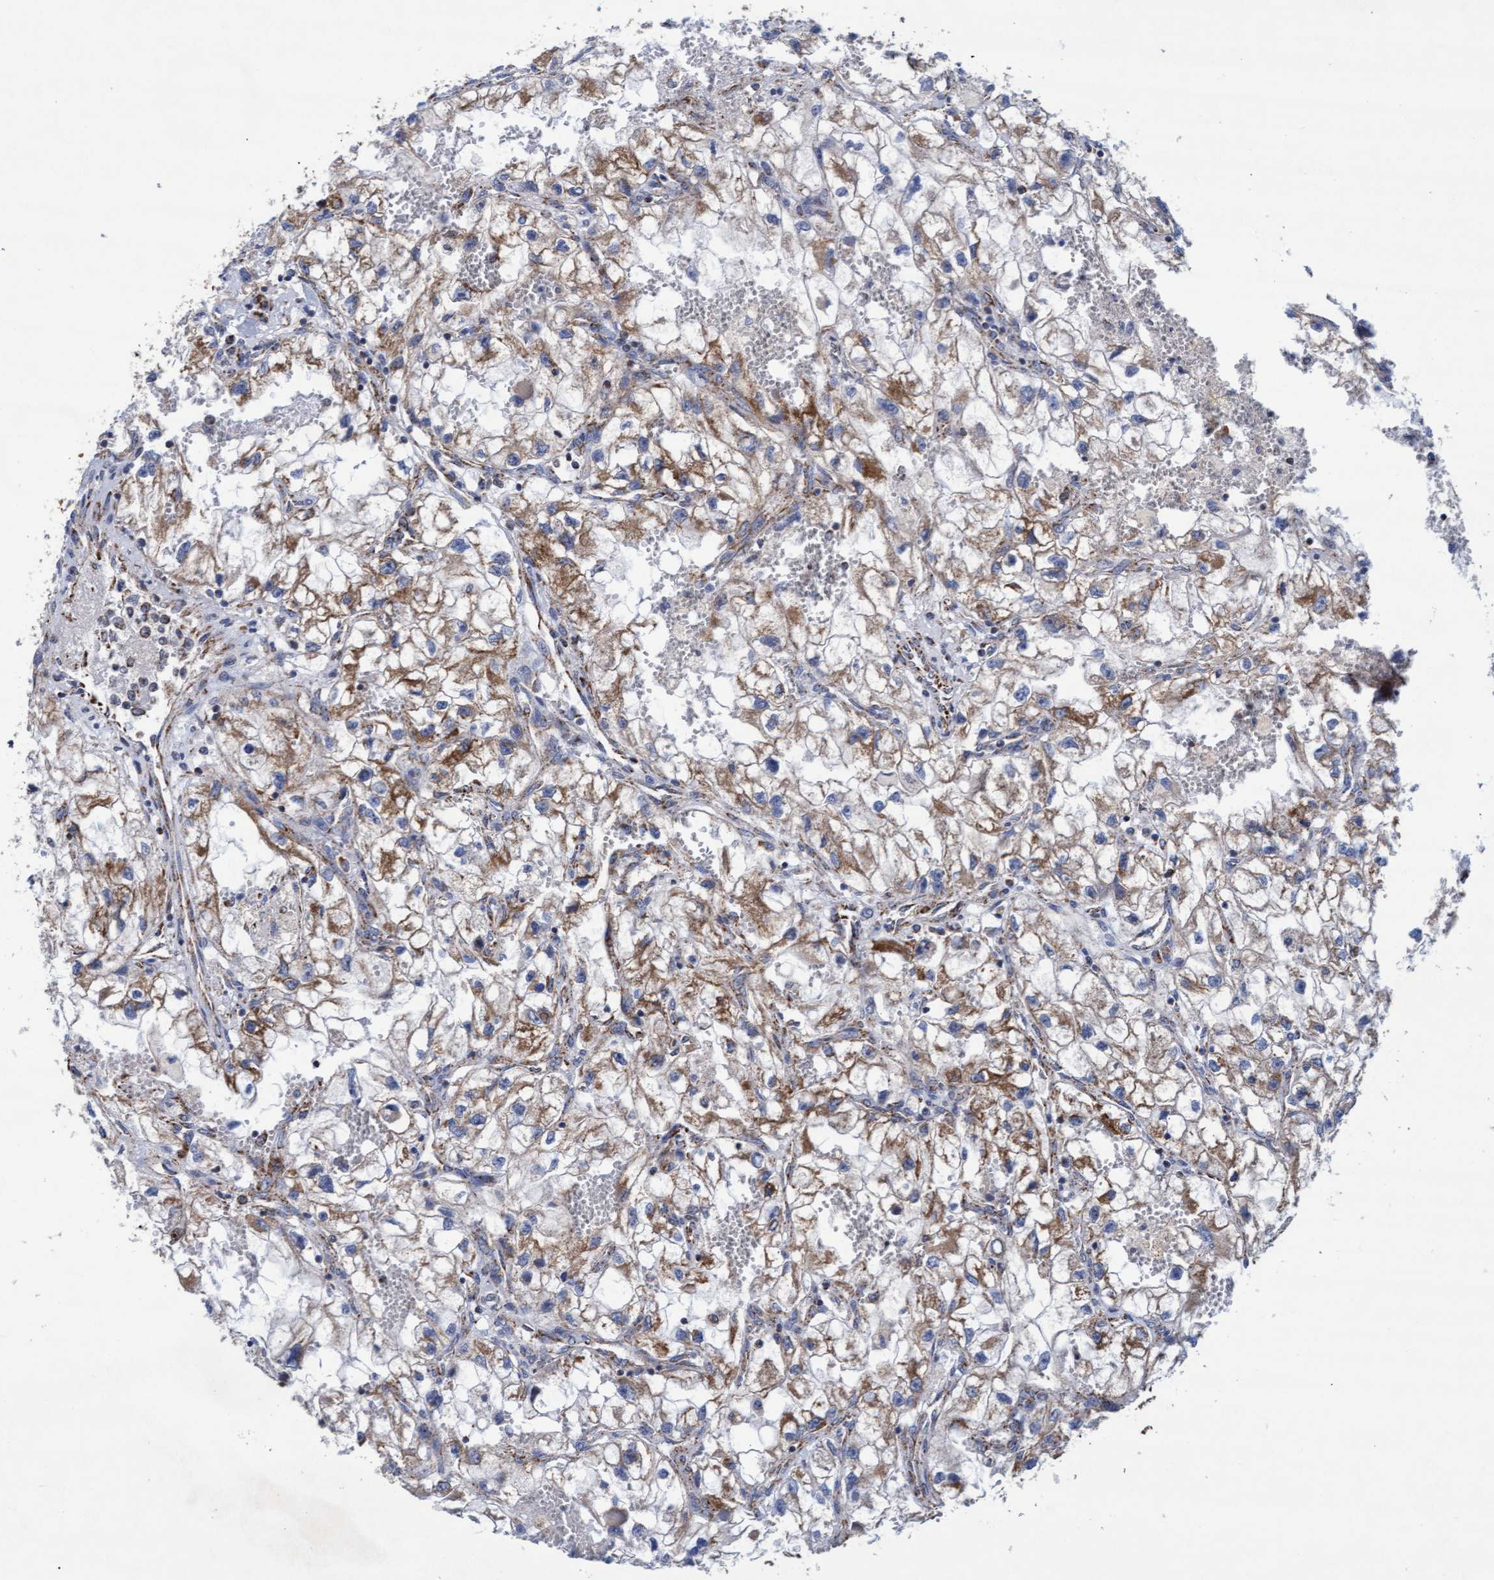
{"staining": {"intensity": "moderate", "quantity": "25%-75%", "location": "cytoplasmic/membranous"}, "tissue": "renal cancer", "cell_type": "Tumor cells", "image_type": "cancer", "snomed": [{"axis": "morphology", "description": "Adenocarcinoma, NOS"}, {"axis": "topography", "description": "Kidney"}], "caption": "Human renal cancer stained for a protein (brown) demonstrates moderate cytoplasmic/membranous positive staining in approximately 25%-75% of tumor cells.", "gene": "MRPL38", "patient": {"sex": "female", "age": 70}}